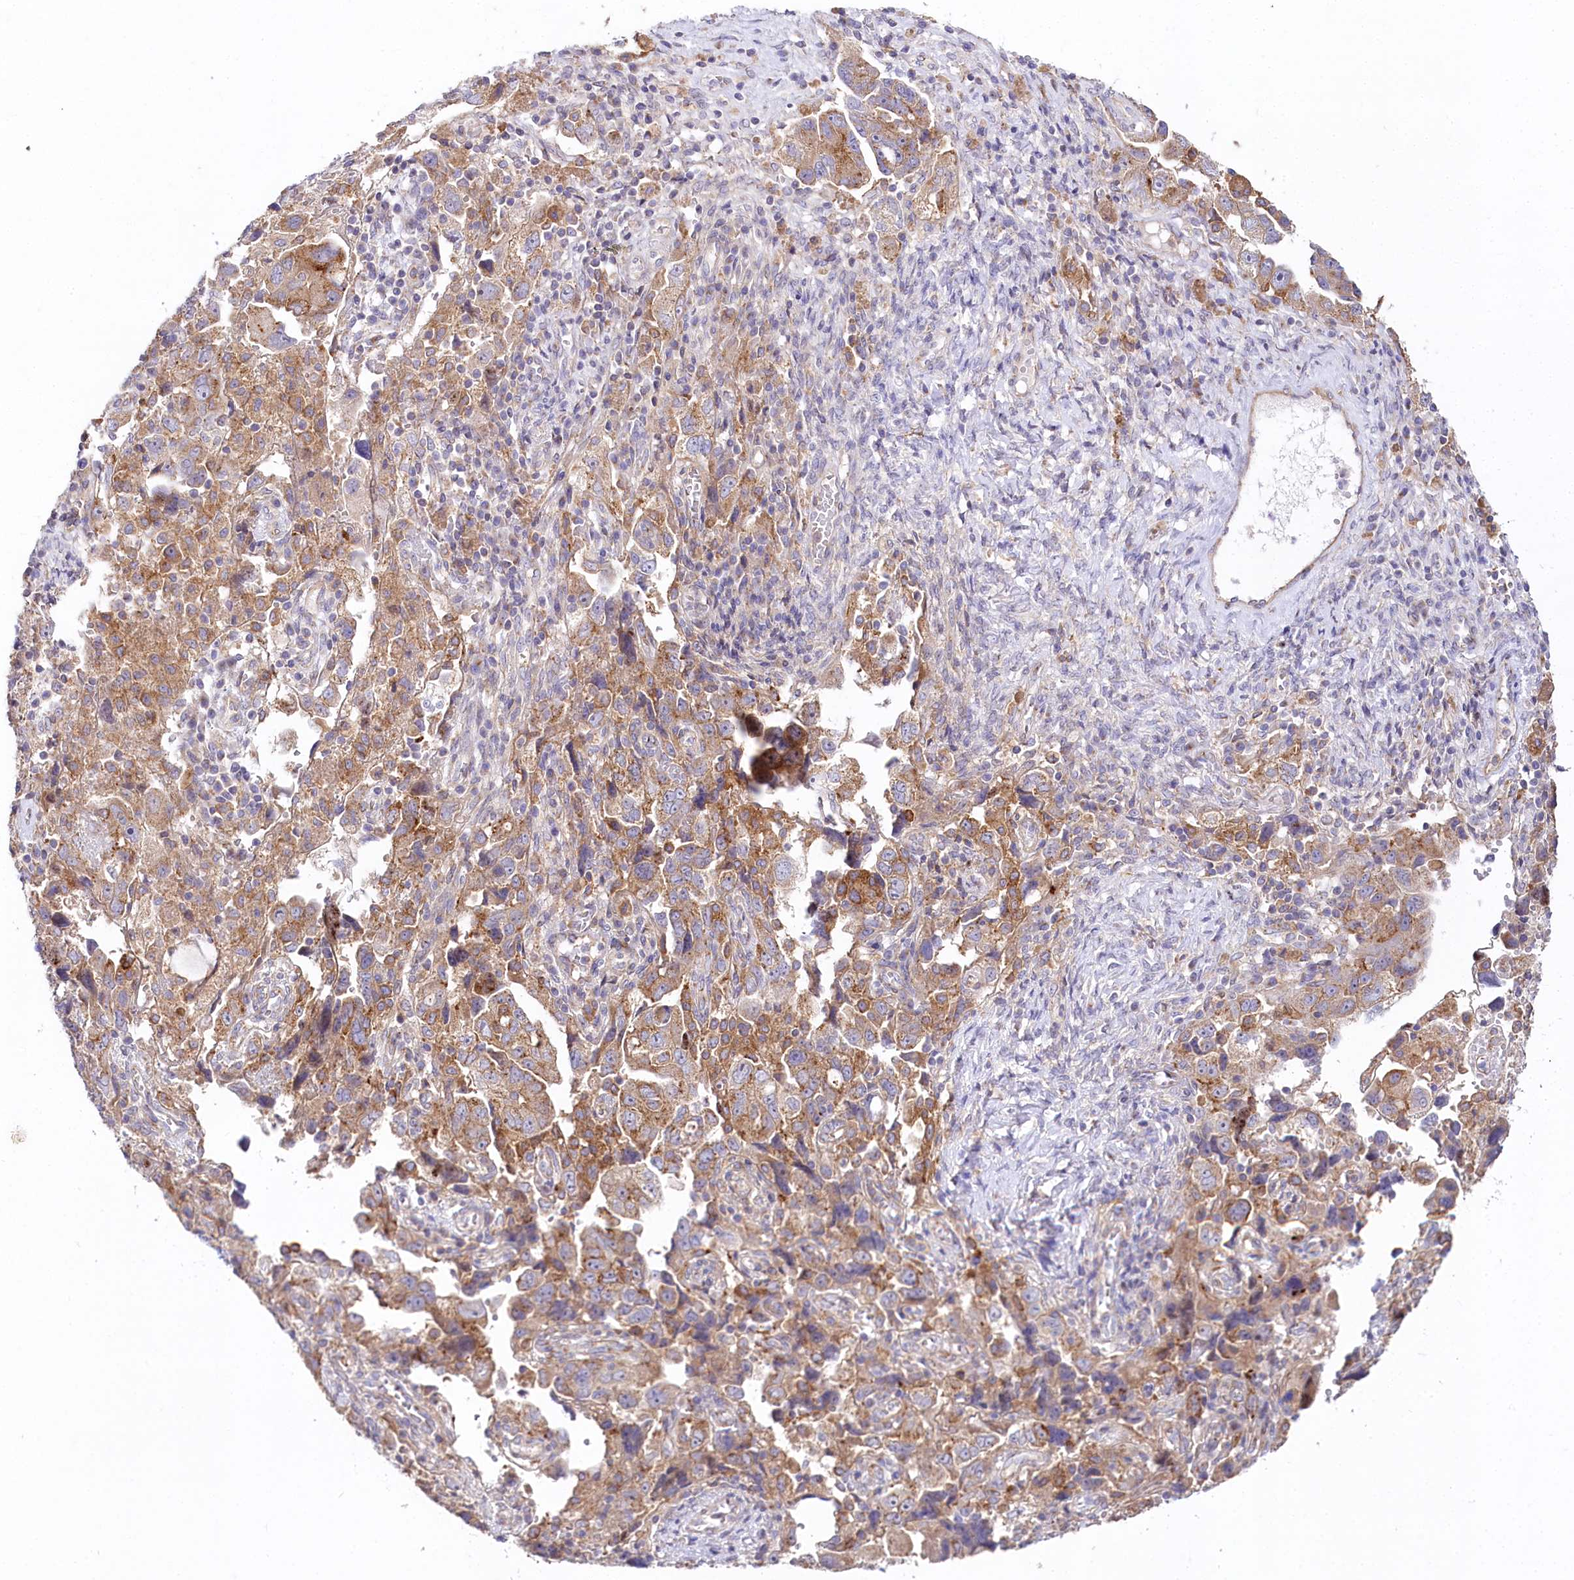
{"staining": {"intensity": "moderate", "quantity": ">75%", "location": "cytoplasmic/membranous"}, "tissue": "ovarian cancer", "cell_type": "Tumor cells", "image_type": "cancer", "snomed": [{"axis": "morphology", "description": "Carcinoma, NOS"}, {"axis": "morphology", "description": "Cystadenocarcinoma, serous, NOS"}, {"axis": "topography", "description": "Ovary"}], "caption": "IHC of human carcinoma (ovarian) exhibits medium levels of moderate cytoplasmic/membranous expression in about >75% of tumor cells.", "gene": "STX6", "patient": {"sex": "female", "age": 69}}